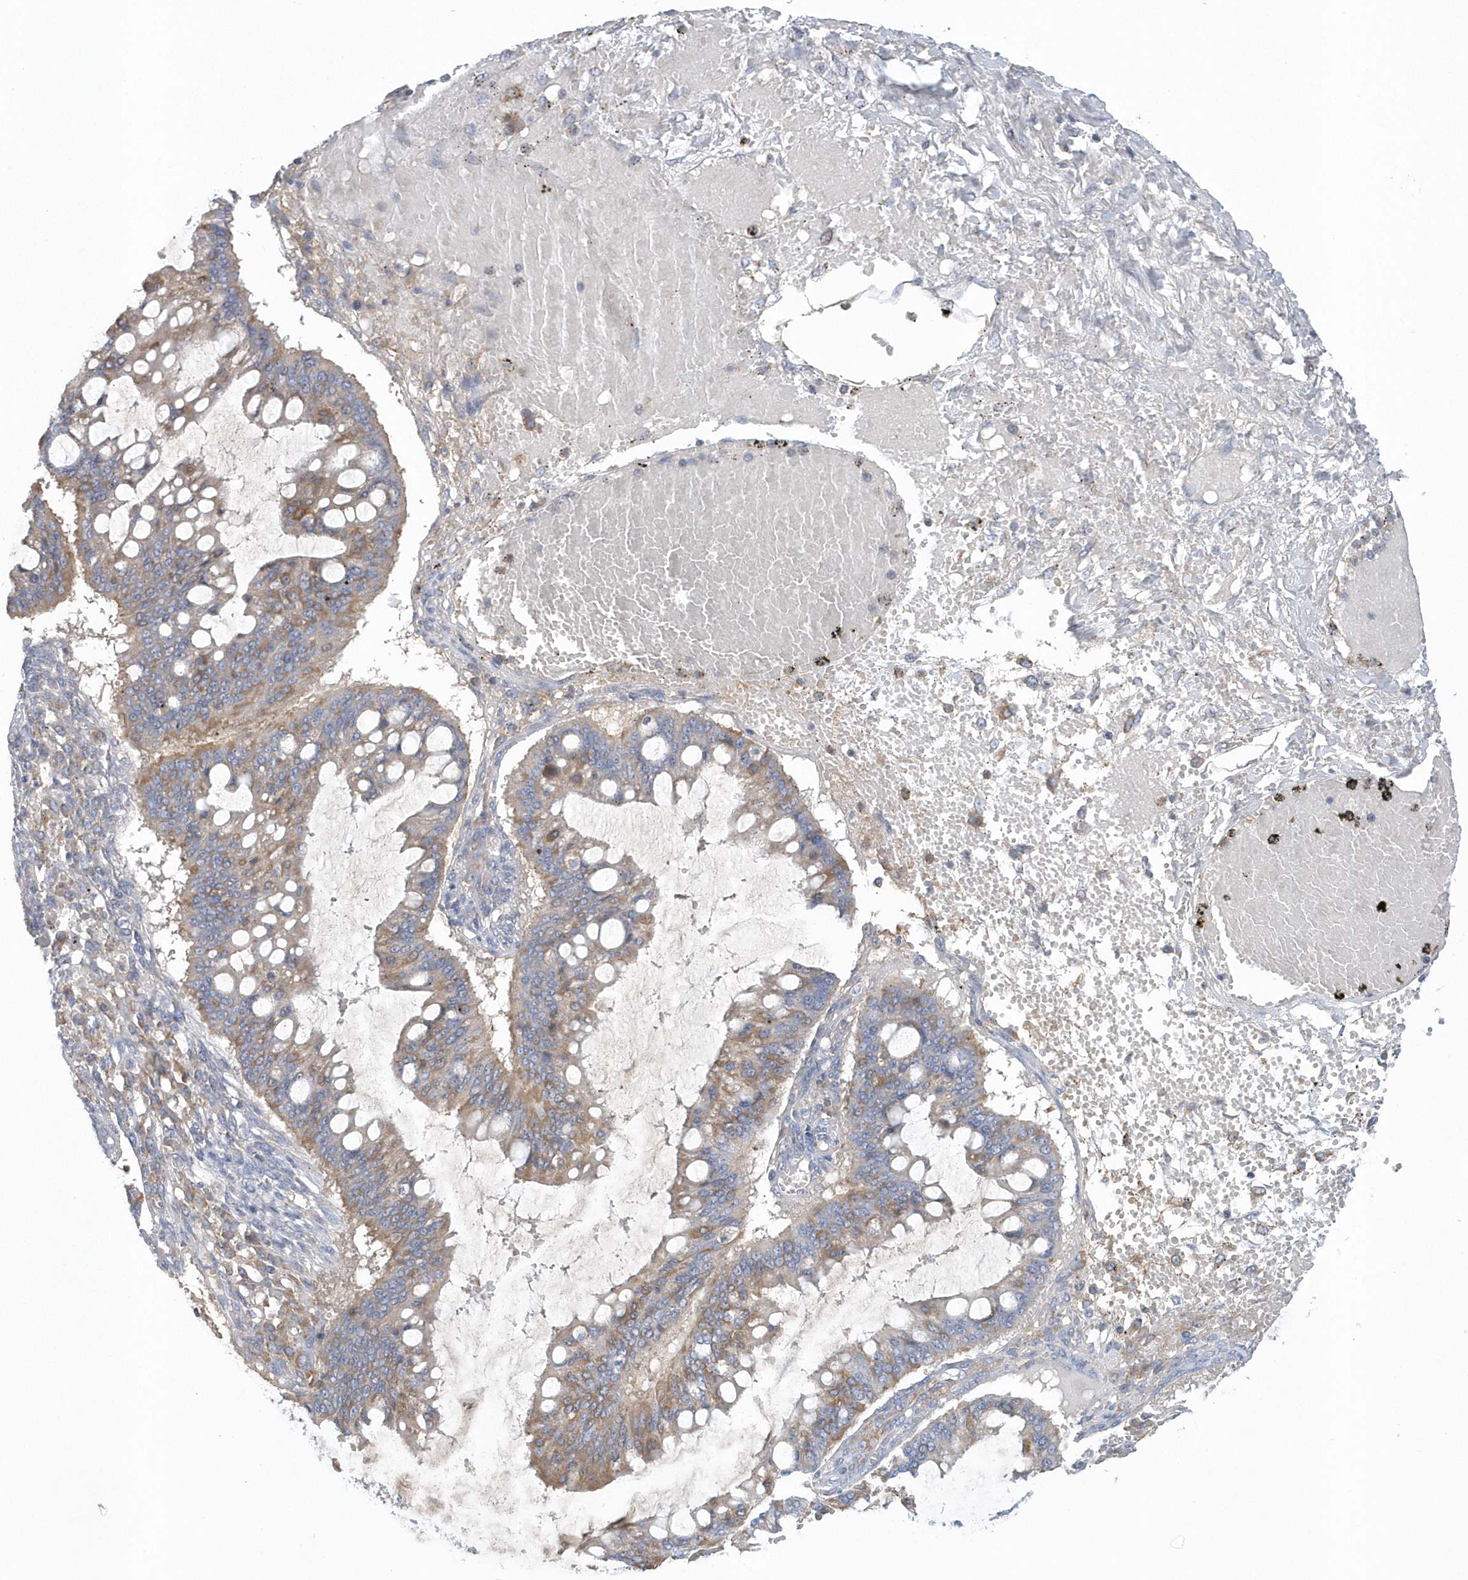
{"staining": {"intensity": "weak", "quantity": ">75%", "location": "cytoplasmic/membranous"}, "tissue": "ovarian cancer", "cell_type": "Tumor cells", "image_type": "cancer", "snomed": [{"axis": "morphology", "description": "Cystadenocarcinoma, mucinous, NOS"}, {"axis": "topography", "description": "Ovary"}], "caption": "This is a photomicrograph of immunohistochemistry (IHC) staining of ovarian mucinous cystadenocarcinoma, which shows weak positivity in the cytoplasmic/membranous of tumor cells.", "gene": "SPATA18", "patient": {"sex": "female", "age": 73}}